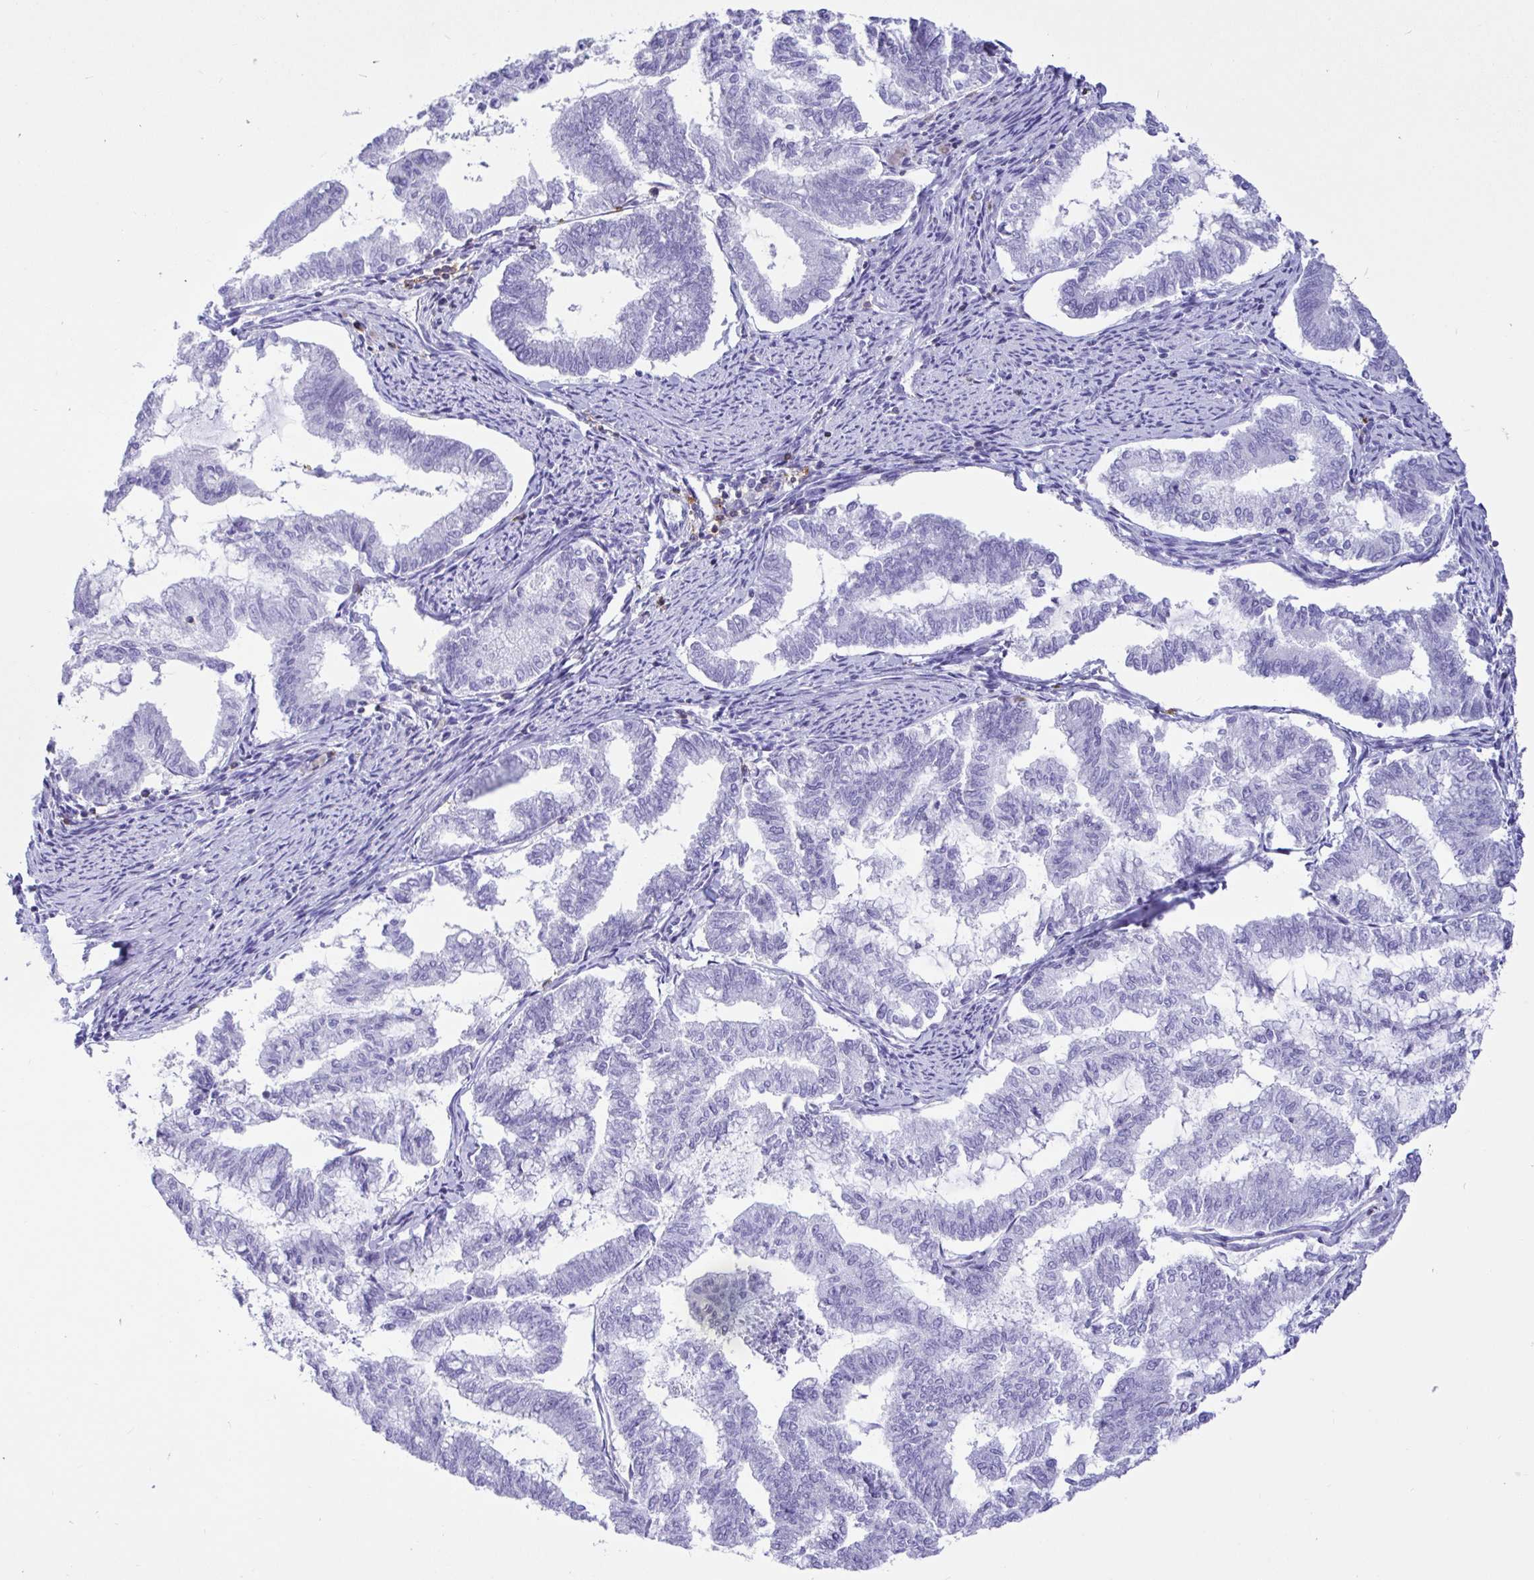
{"staining": {"intensity": "negative", "quantity": "none", "location": "none"}, "tissue": "endometrial cancer", "cell_type": "Tumor cells", "image_type": "cancer", "snomed": [{"axis": "morphology", "description": "Adenocarcinoma, NOS"}, {"axis": "topography", "description": "Endometrium"}], "caption": "The micrograph exhibits no significant staining in tumor cells of endometrial cancer. Brightfield microscopy of immunohistochemistry (IHC) stained with DAB (3,3'-diaminobenzidine) (brown) and hematoxylin (blue), captured at high magnification.", "gene": "CD5", "patient": {"sex": "female", "age": 79}}